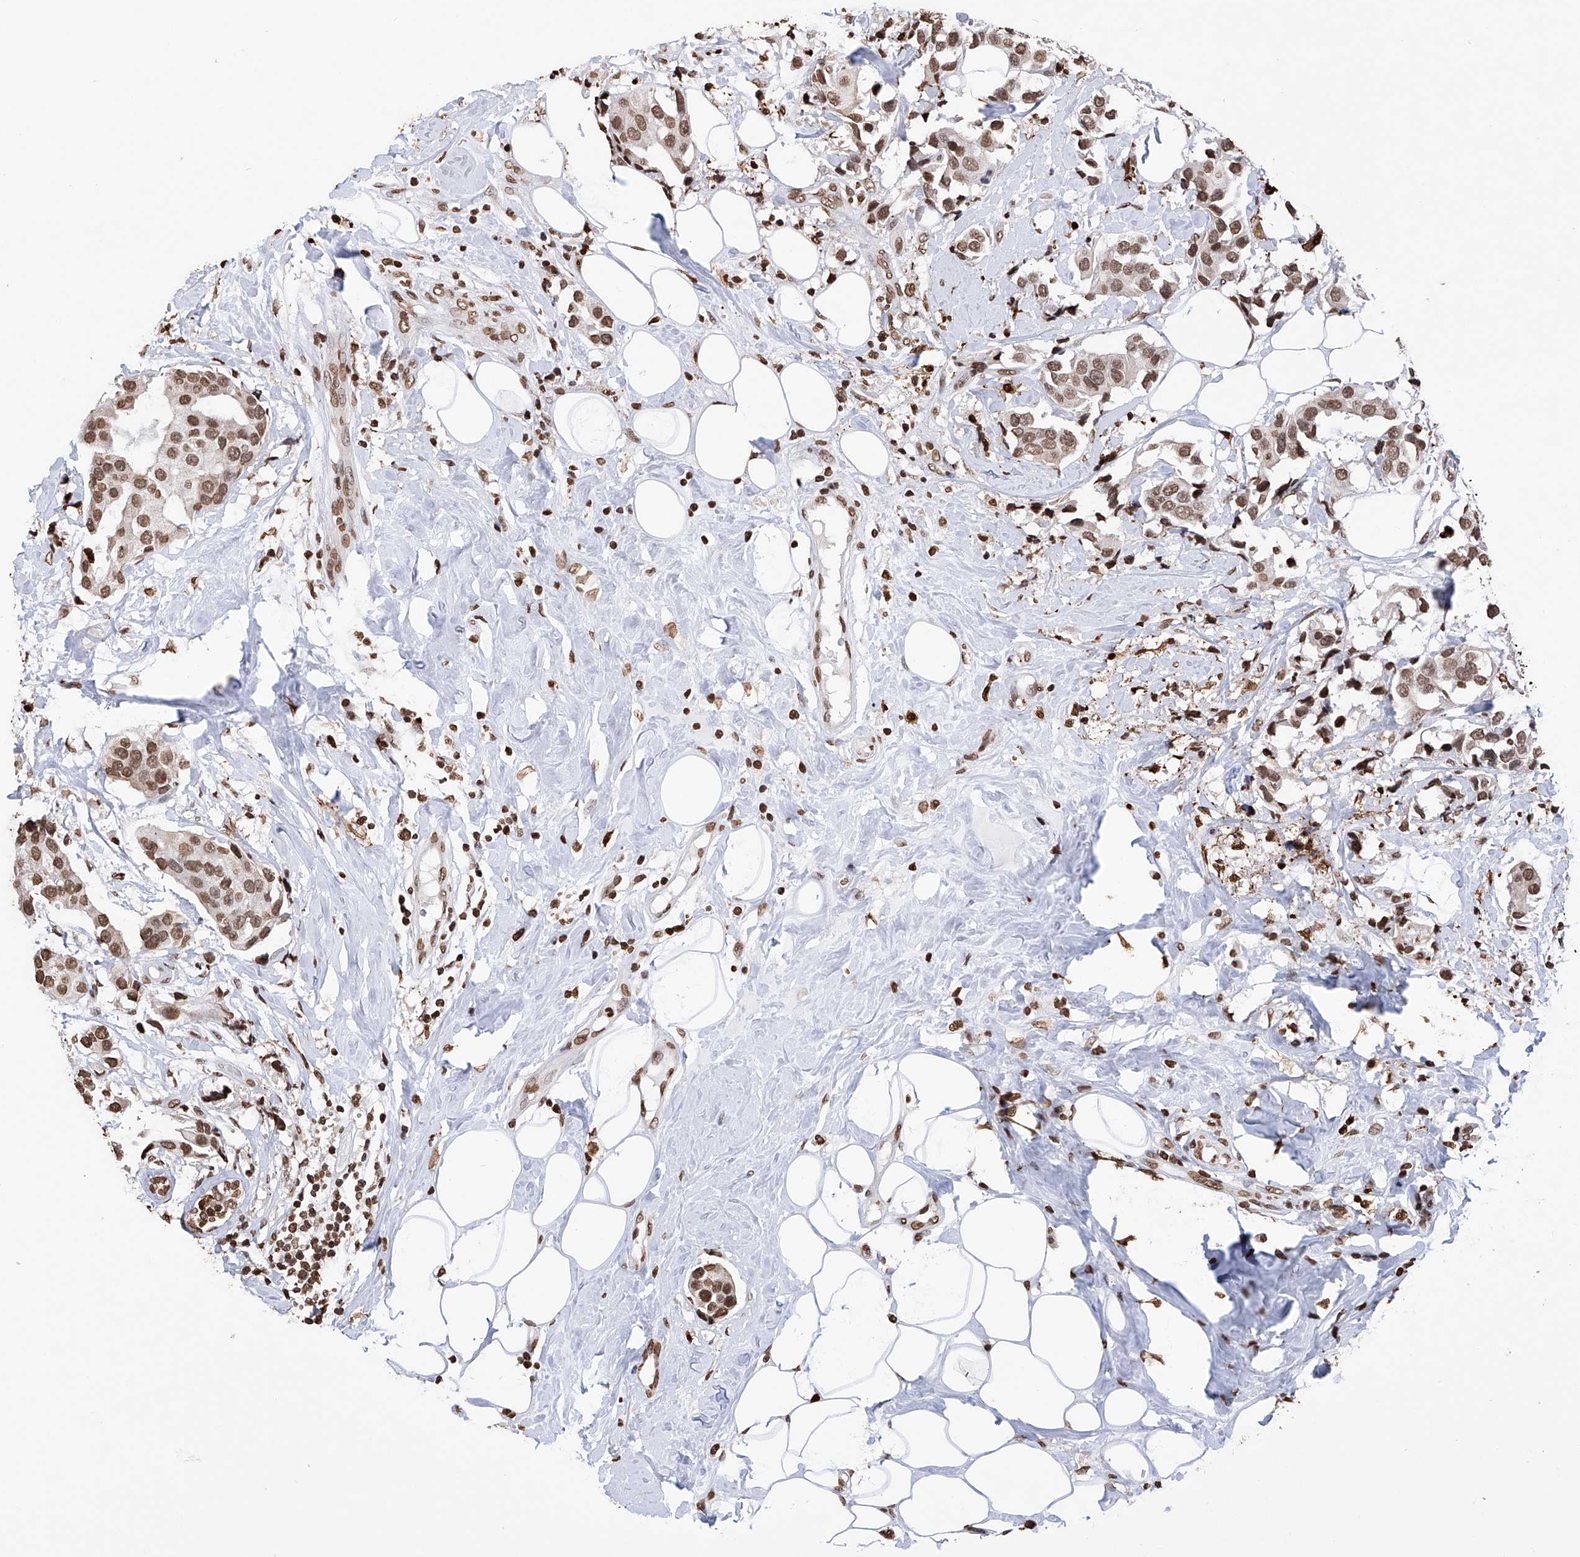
{"staining": {"intensity": "moderate", "quantity": ">75%", "location": "nuclear"}, "tissue": "breast cancer", "cell_type": "Tumor cells", "image_type": "cancer", "snomed": [{"axis": "morphology", "description": "Normal tissue, NOS"}, {"axis": "morphology", "description": "Duct carcinoma"}, {"axis": "topography", "description": "Breast"}], "caption": "Breast cancer (intraductal carcinoma) stained for a protein demonstrates moderate nuclear positivity in tumor cells.", "gene": "CFAP410", "patient": {"sex": "female", "age": 39}}